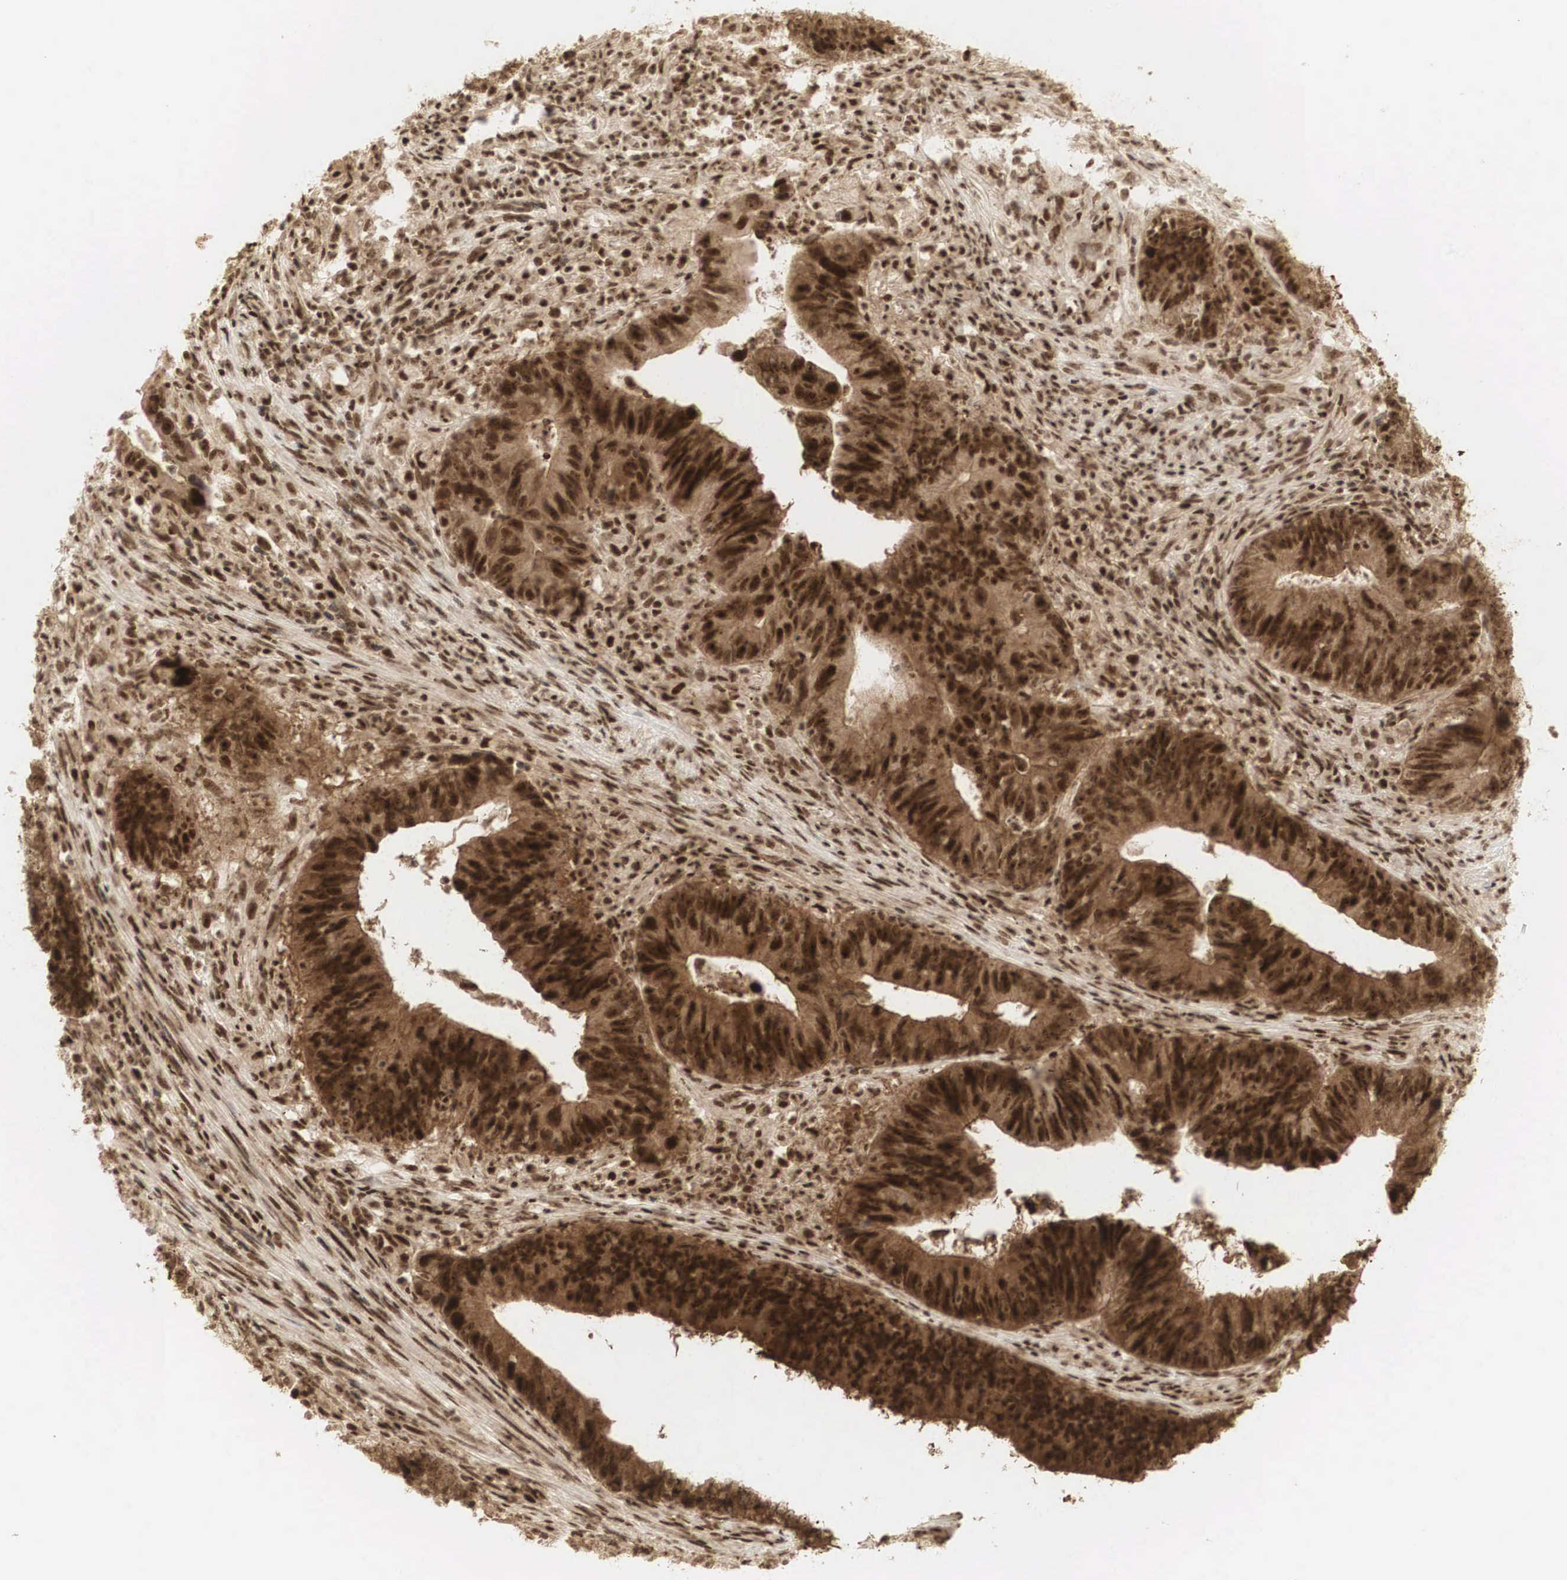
{"staining": {"intensity": "strong", "quantity": ">75%", "location": "cytoplasmic/membranous,nuclear"}, "tissue": "colorectal cancer", "cell_type": "Tumor cells", "image_type": "cancer", "snomed": [{"axis": "morphology", "description": "Adenocarcinoma, NOS"}, {"axis": "topography", "description": "Colon"}], "caption": "Approximately >75% of tumor cells in adenocarcinoma (colorectal) reveal strong cytoplasmic/membranous and nuclear protein positivity as visualized by brown immunohistochemical staining.", "gene": "RNF113A", "patient": {"sex": "female", "age": 78}}